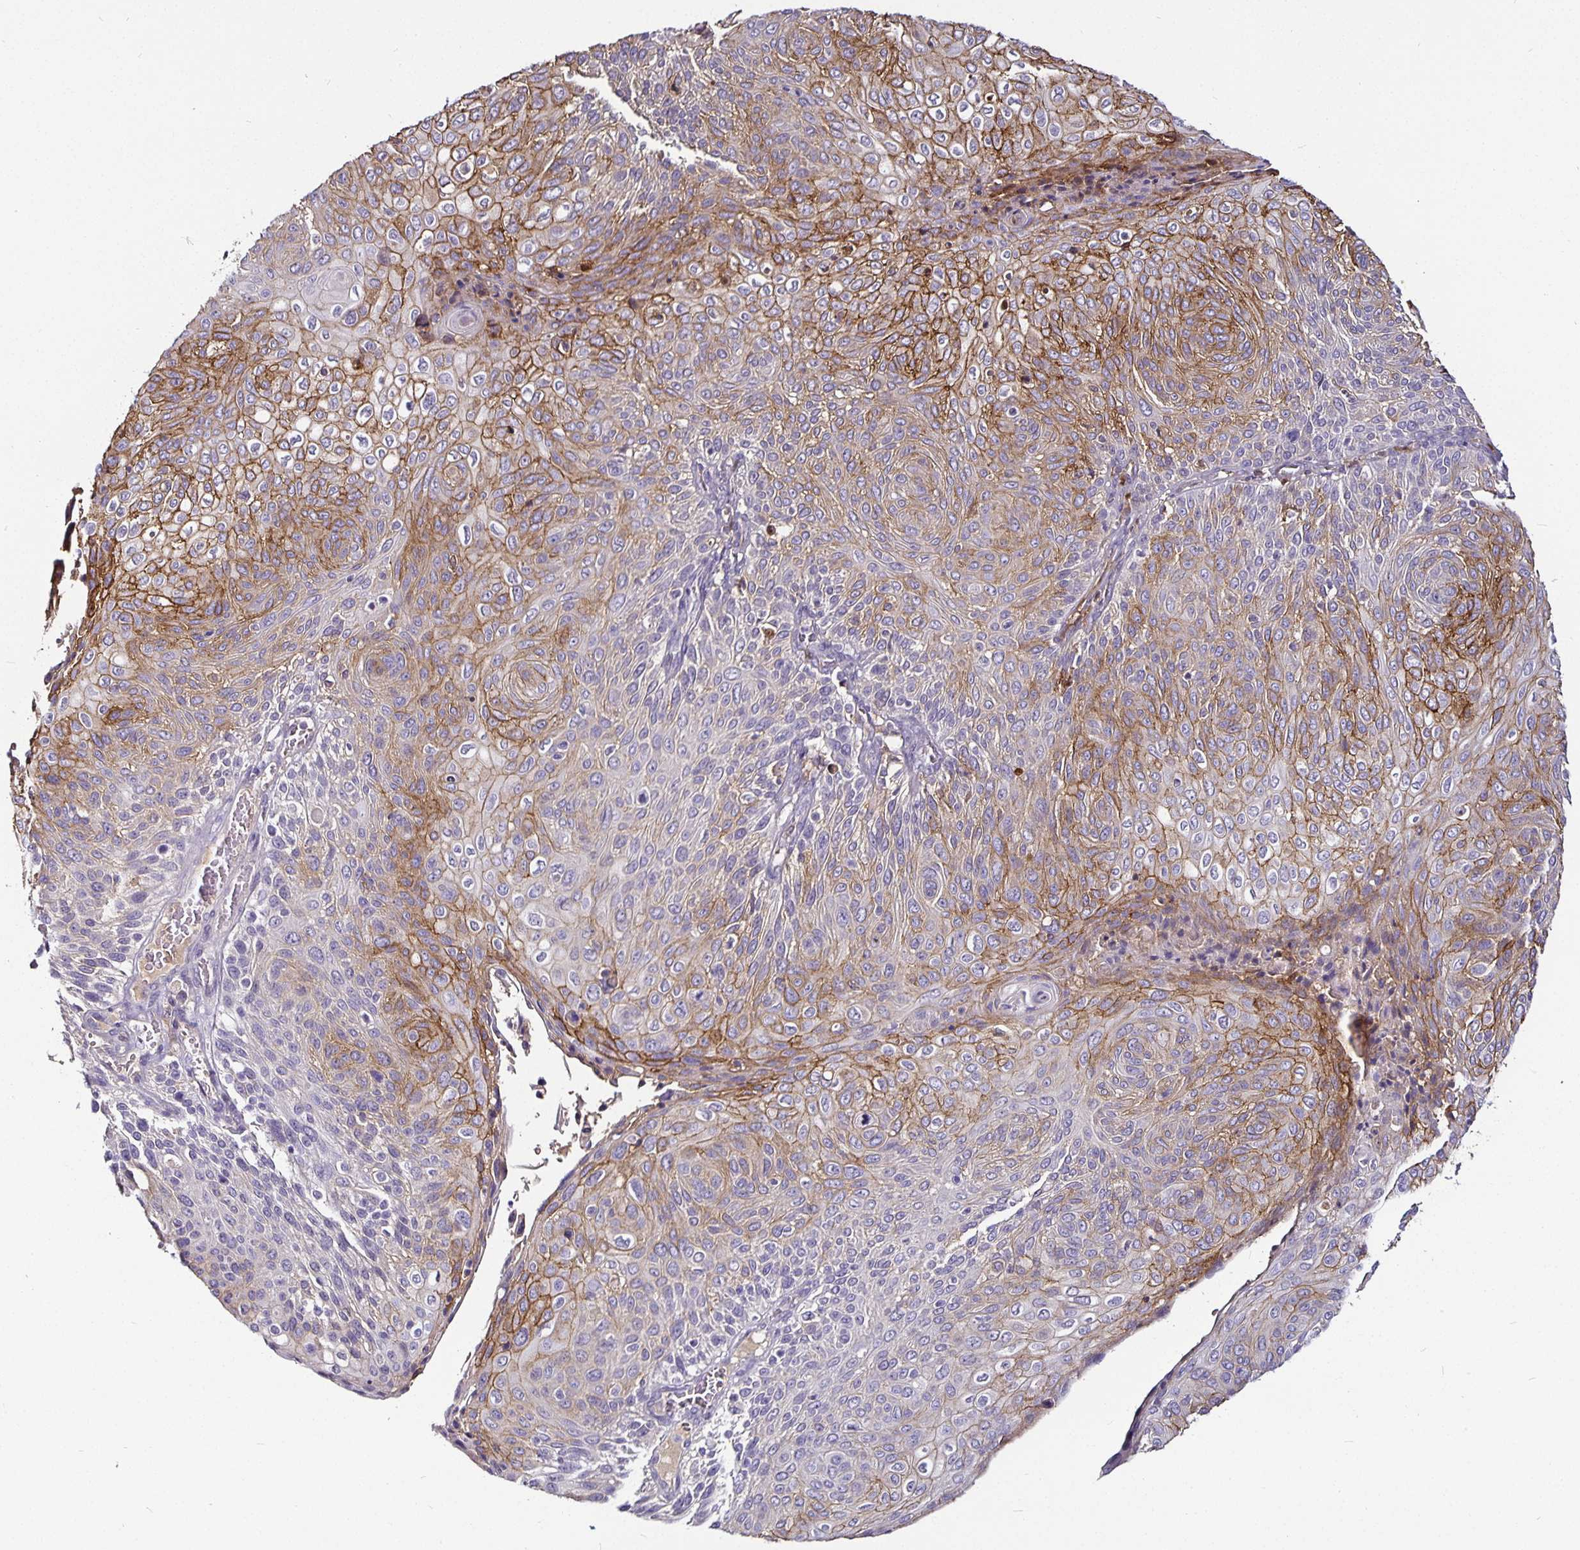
{"staining": {"intensity": "moderate", "quantity": "25%-75%", "location": "cytoplasmic/membranous"}, "tissue": "cervical cancer", "cell_type": "Tumor cells", "image_type": "cancer", "snomed": [{"axis": "morphology", "description": "Squamous cell carcinoma, NOS"}, {"axis": "topography", "description": "Cervix"}], "caption": "Protein staining demonstrates moderate cytoplasmic/membranous staining in approximately 25%-75% of tumor cells in cervical cancer (squamous cell carcinoma). (Stains: DAB in brown, nuclei in blue, Microscopy: brightfield microscopy at high magnification).", "gene": "CA12", "patient": {"sex": "female", "age": 31}}